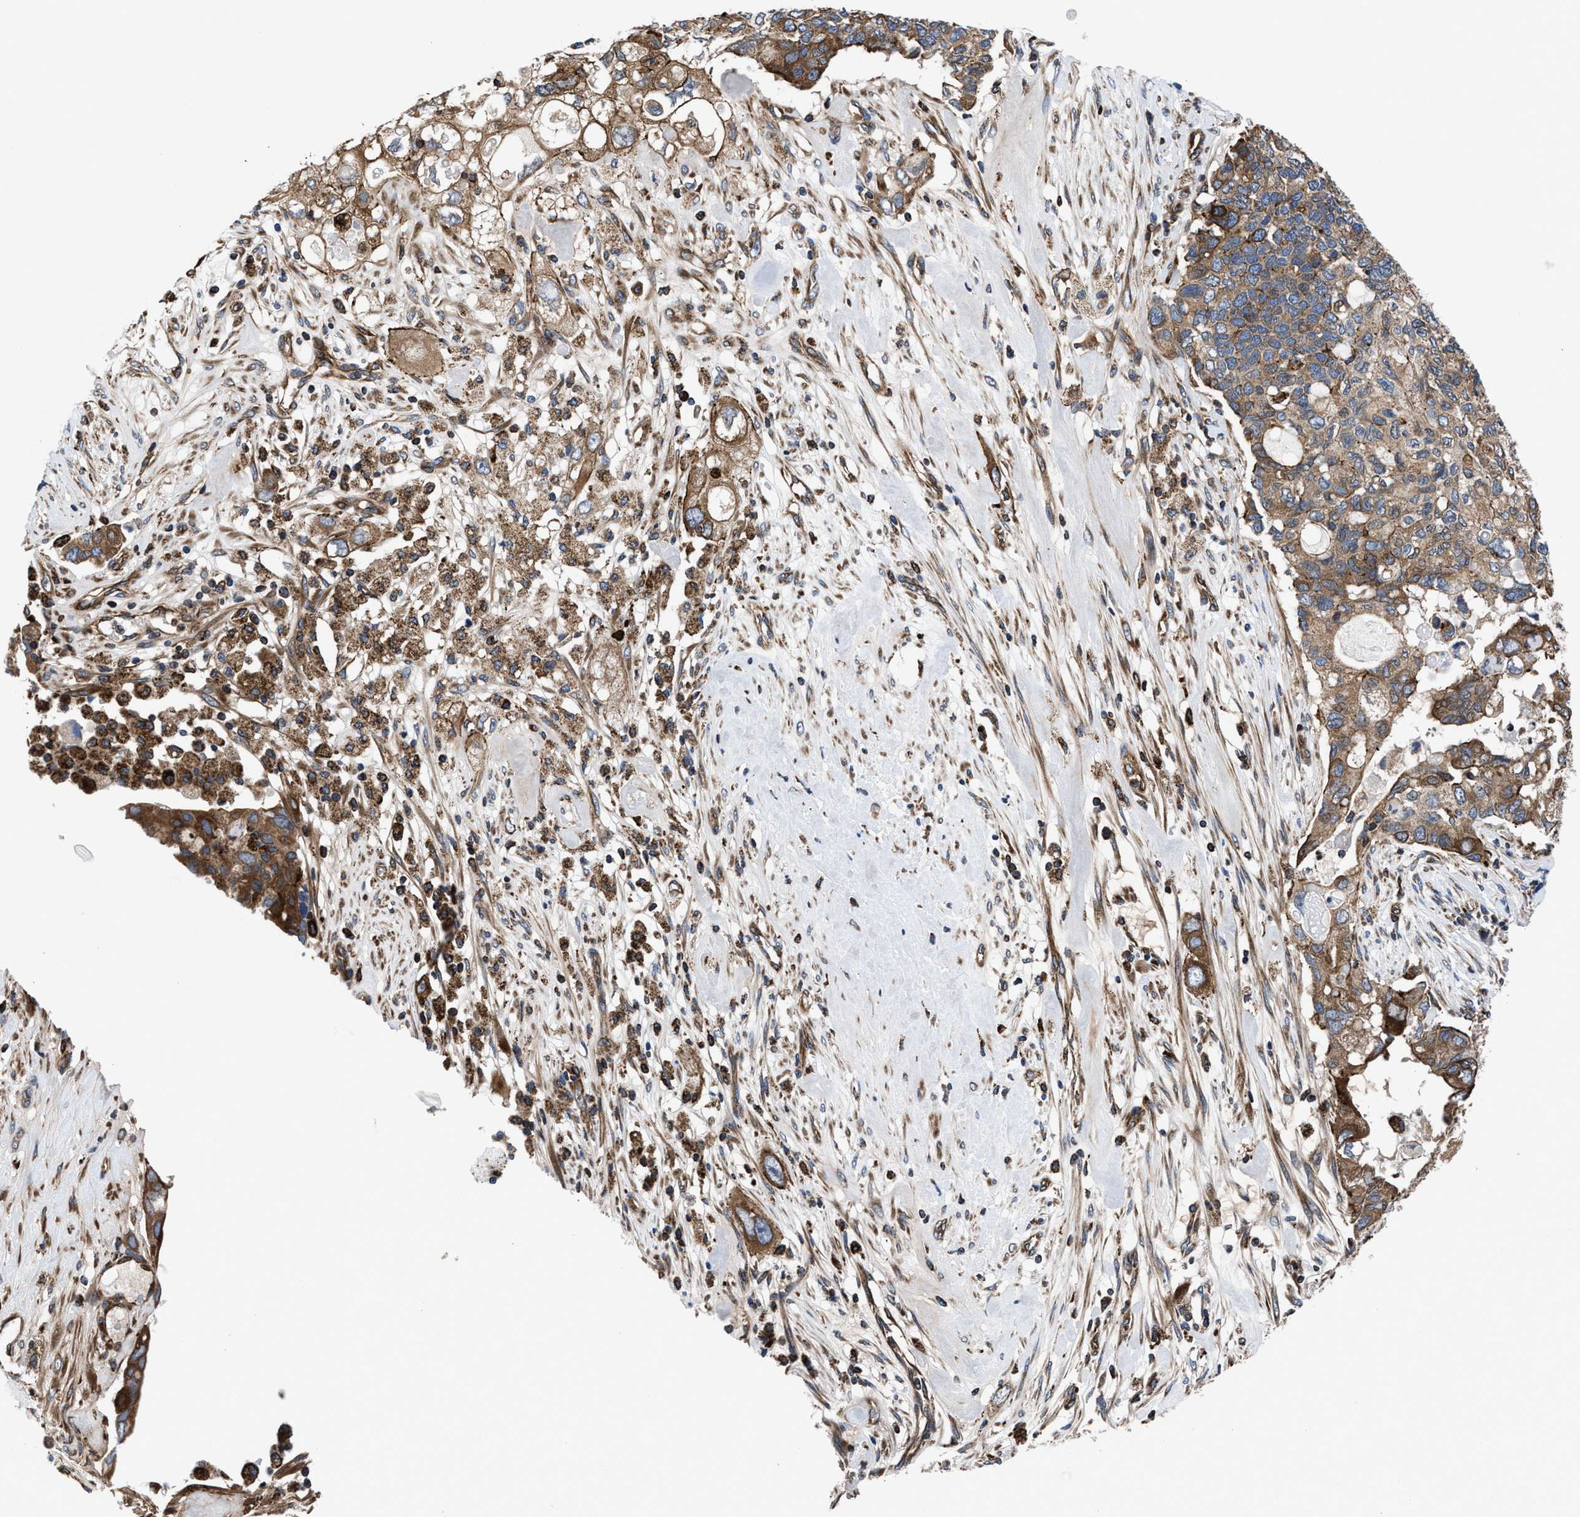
{"staining": {"intensity": "moderate", "quantity": ">75%", "location": "cytoplasmic/membranous"}, "tissue": "pancreatic cancer", "cell_type": "Tumor cells", "image_type": "cancer", "snomed": [{"axis": "morphology", "description": "Adenocarcinoma, NOS"}, {"axis": "topography", "description": "Pancreas"}], "caption": "Tumor cells reveal medium levels of moderate cytoplasmic/membranous staining in approximately >75% of cells in human pancreatic adenocarcinoma. (Brightfield microscopy of DAB IHC at high magnification).", "gene": "PRR15L", "patient": {"sex": "female", "age": 56}}